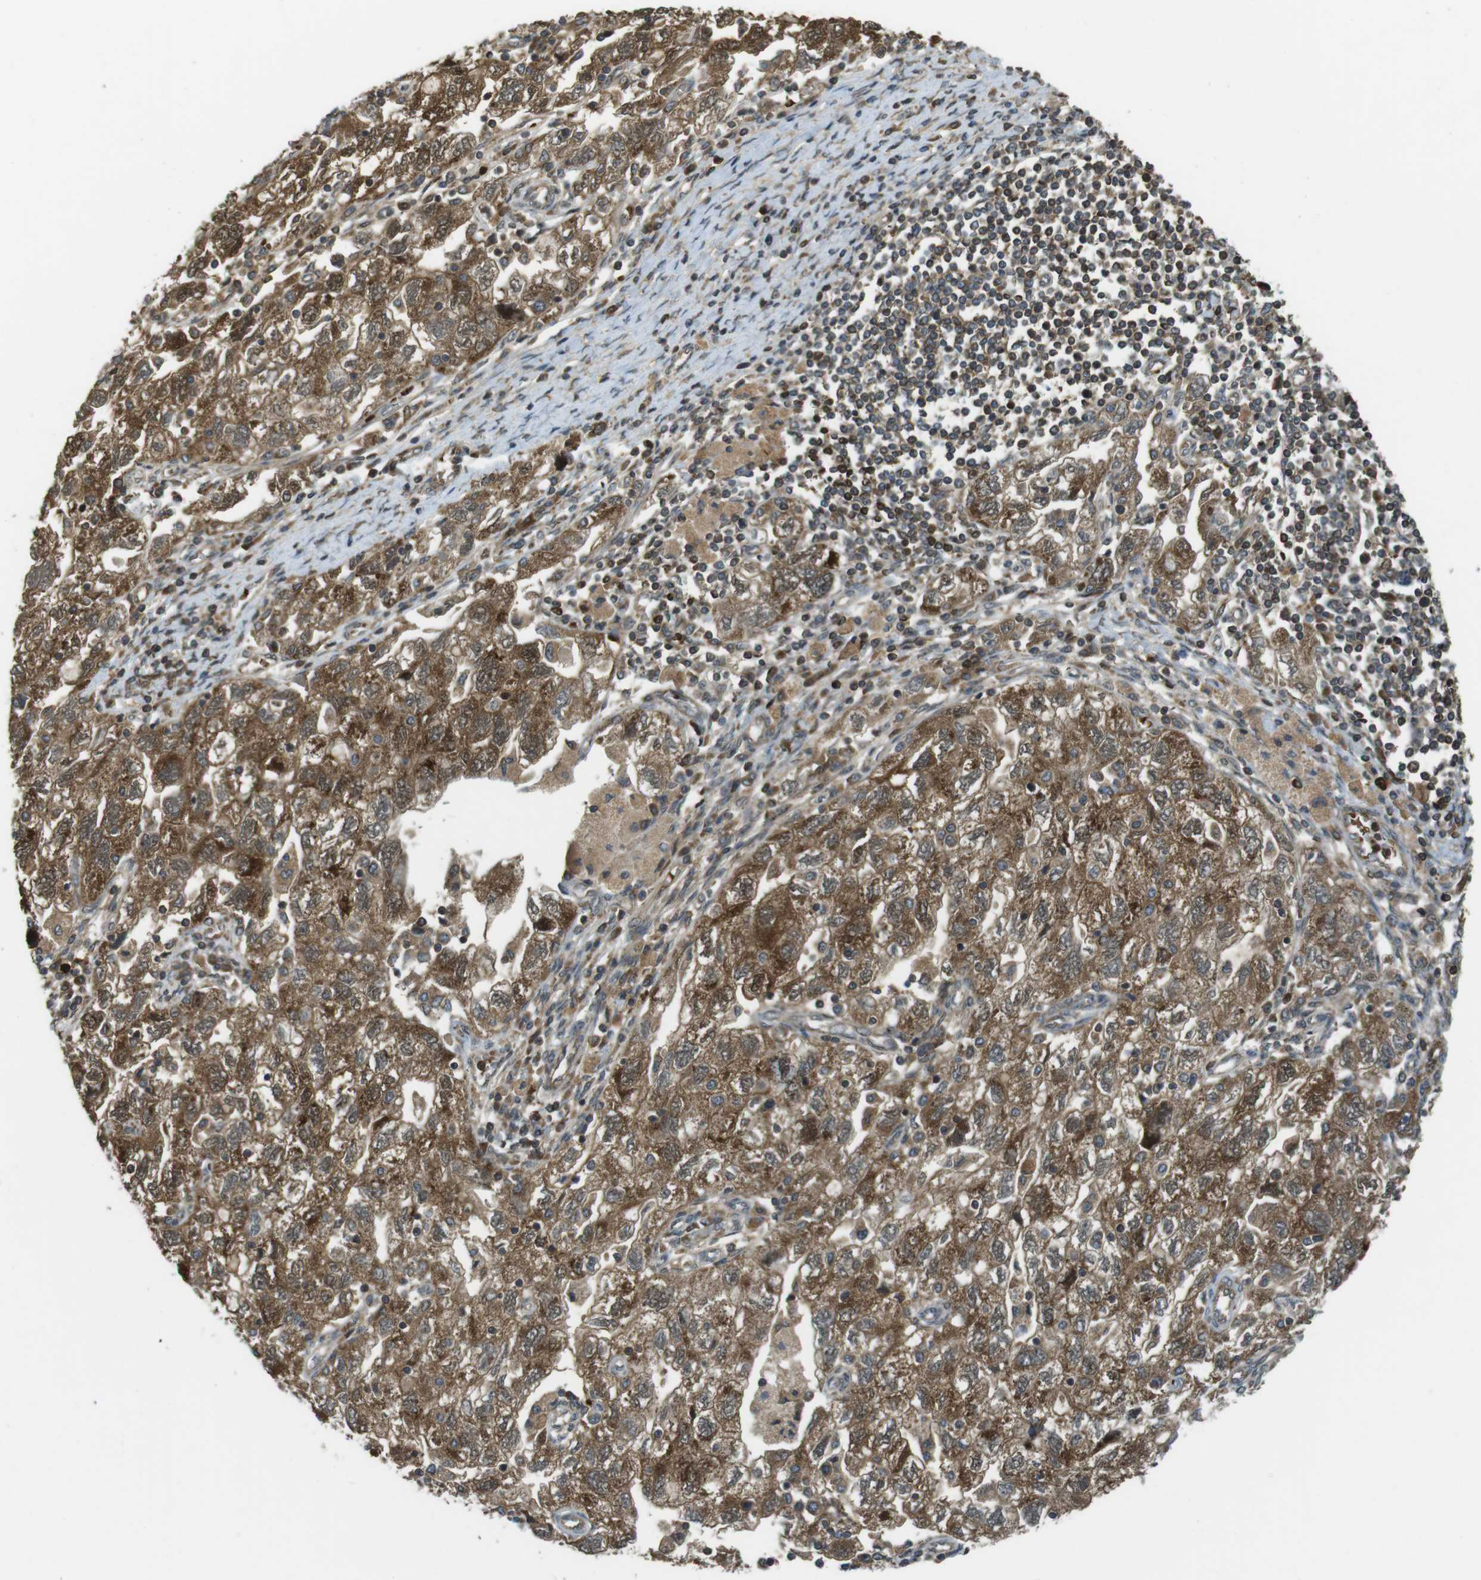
{"staining": {"intensity": "moderate", "quantity": ">75%", "location": "cytoplasmic/membranous"}, "tissue": "ovarian cancer", "cell_type": "Tumor cells", "image_type": "cancer", "snomed": [{"axis": "morphology", "description": "Carcinoma, NOS"}, {"axis": "morphology", "description": "Cystadenocarcinoma, serous, NOS"}, {"axis": "topography", "description": "Ovary"}], "caption": "Immunohistochemical staining of human ovarian cancer (serous cystadenocarcinoma) exhibits moderate cytoplasmic/membranous protein expression in approximately >75% of tumor cells.", "gene": "LRRC3B", "patient": {"sex": "female", "age": 69}}